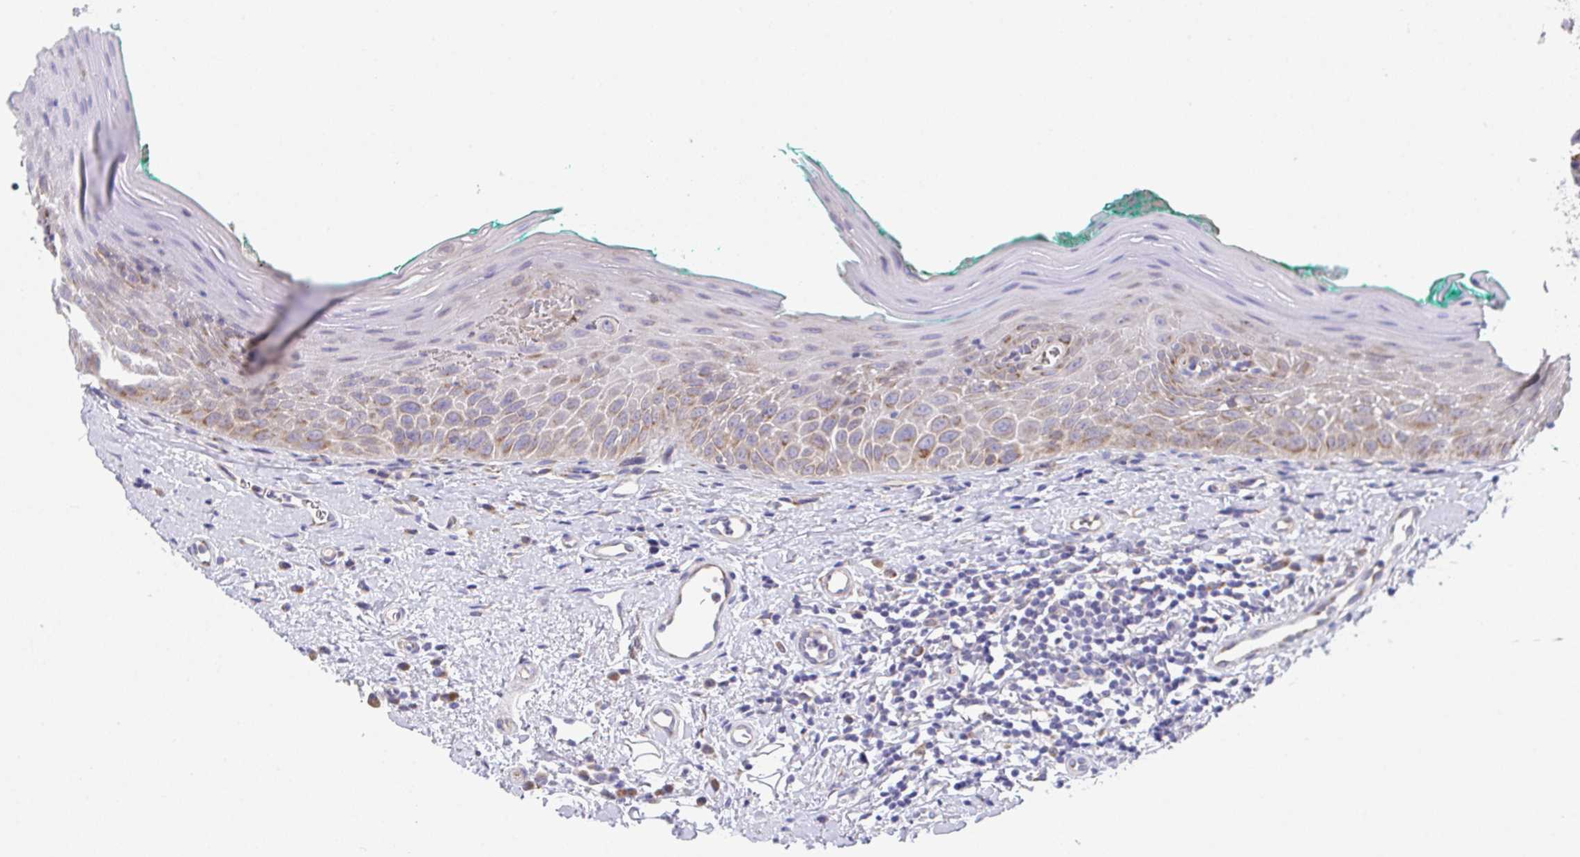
{"staining": {"intensity": "weak", "quantity": "25%-75%", "location": "cytoplasmic/membranous"}, "tissue": "oral mucosa", "cell_type": "Squamous epithelial cells", "image_type": "normal", "snomed": [{"axis": "morphology", "description": "Normal tissue, NOS"}, {"axis": "topography", "description": "Oral tissue"}, {"axis": "topography", "description": "Tounge, NOS"}], "caption": "A brown stain highlights weak cytoplasmic/membranous staining of a protein in squamous epithelial cells of unremarkable oral mucosa.", "gene": "MIA3", "patient": {"sex": "male", "age": 83}}